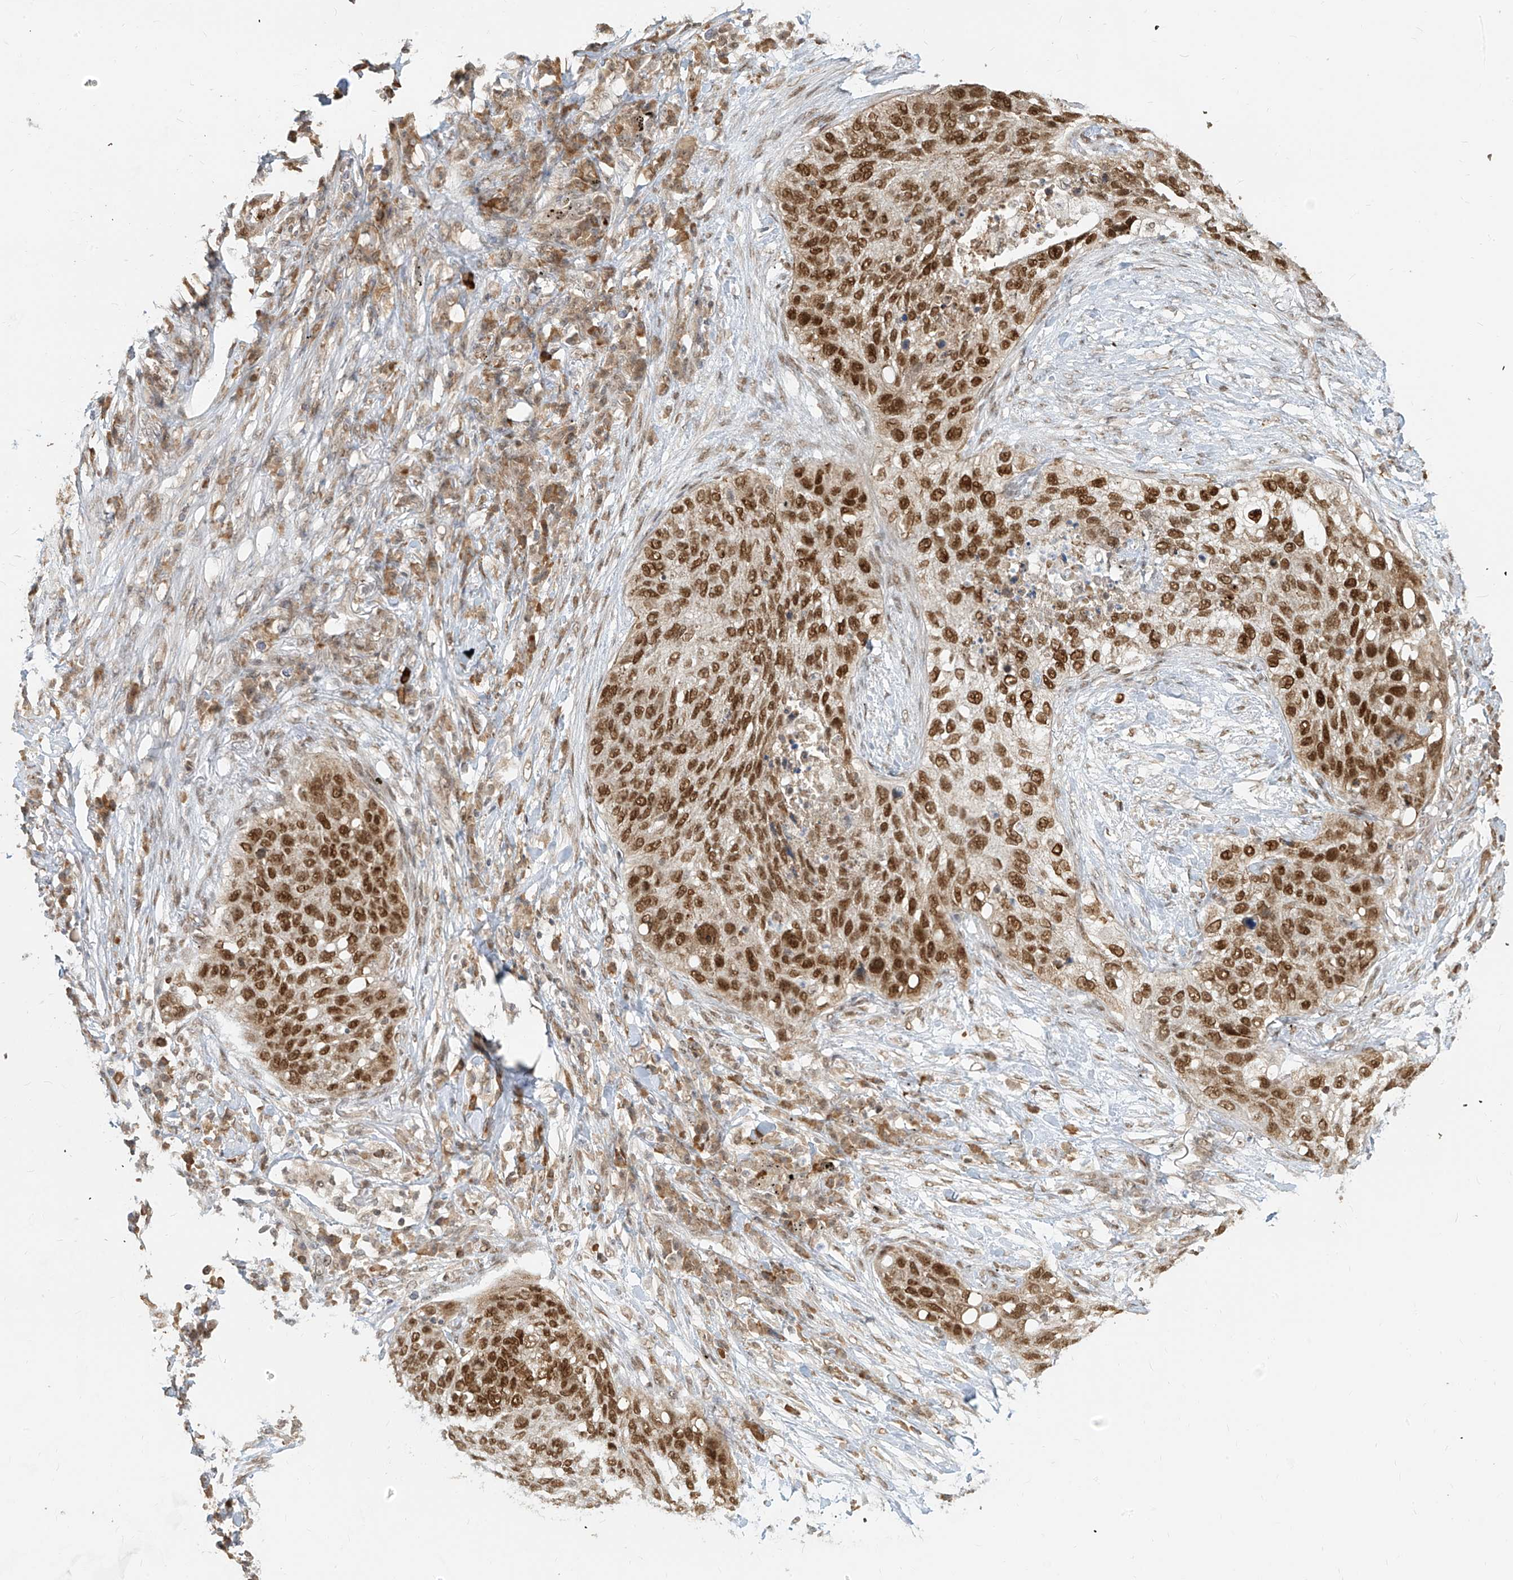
{"staining": {"intensity": "strong", "quantity": ">75%", "location": "nuclear"}, "tissue": "lung cancer", "cell_type": "Tumor cells", "image_type": "cancer", "snomed": [{"axis": "morphology", "description": "Squamous cell carcinoma, NOS"}, {"axis": "topography", "description": "Lung"}], "caption": "Immunohistochemistry (DAB) staining of lung cancer shows strong nuclear protein positivity in about >75% of tumor cells.", "gene": "ZMYM2", "patient": {"sex": "female", "age": 63}}